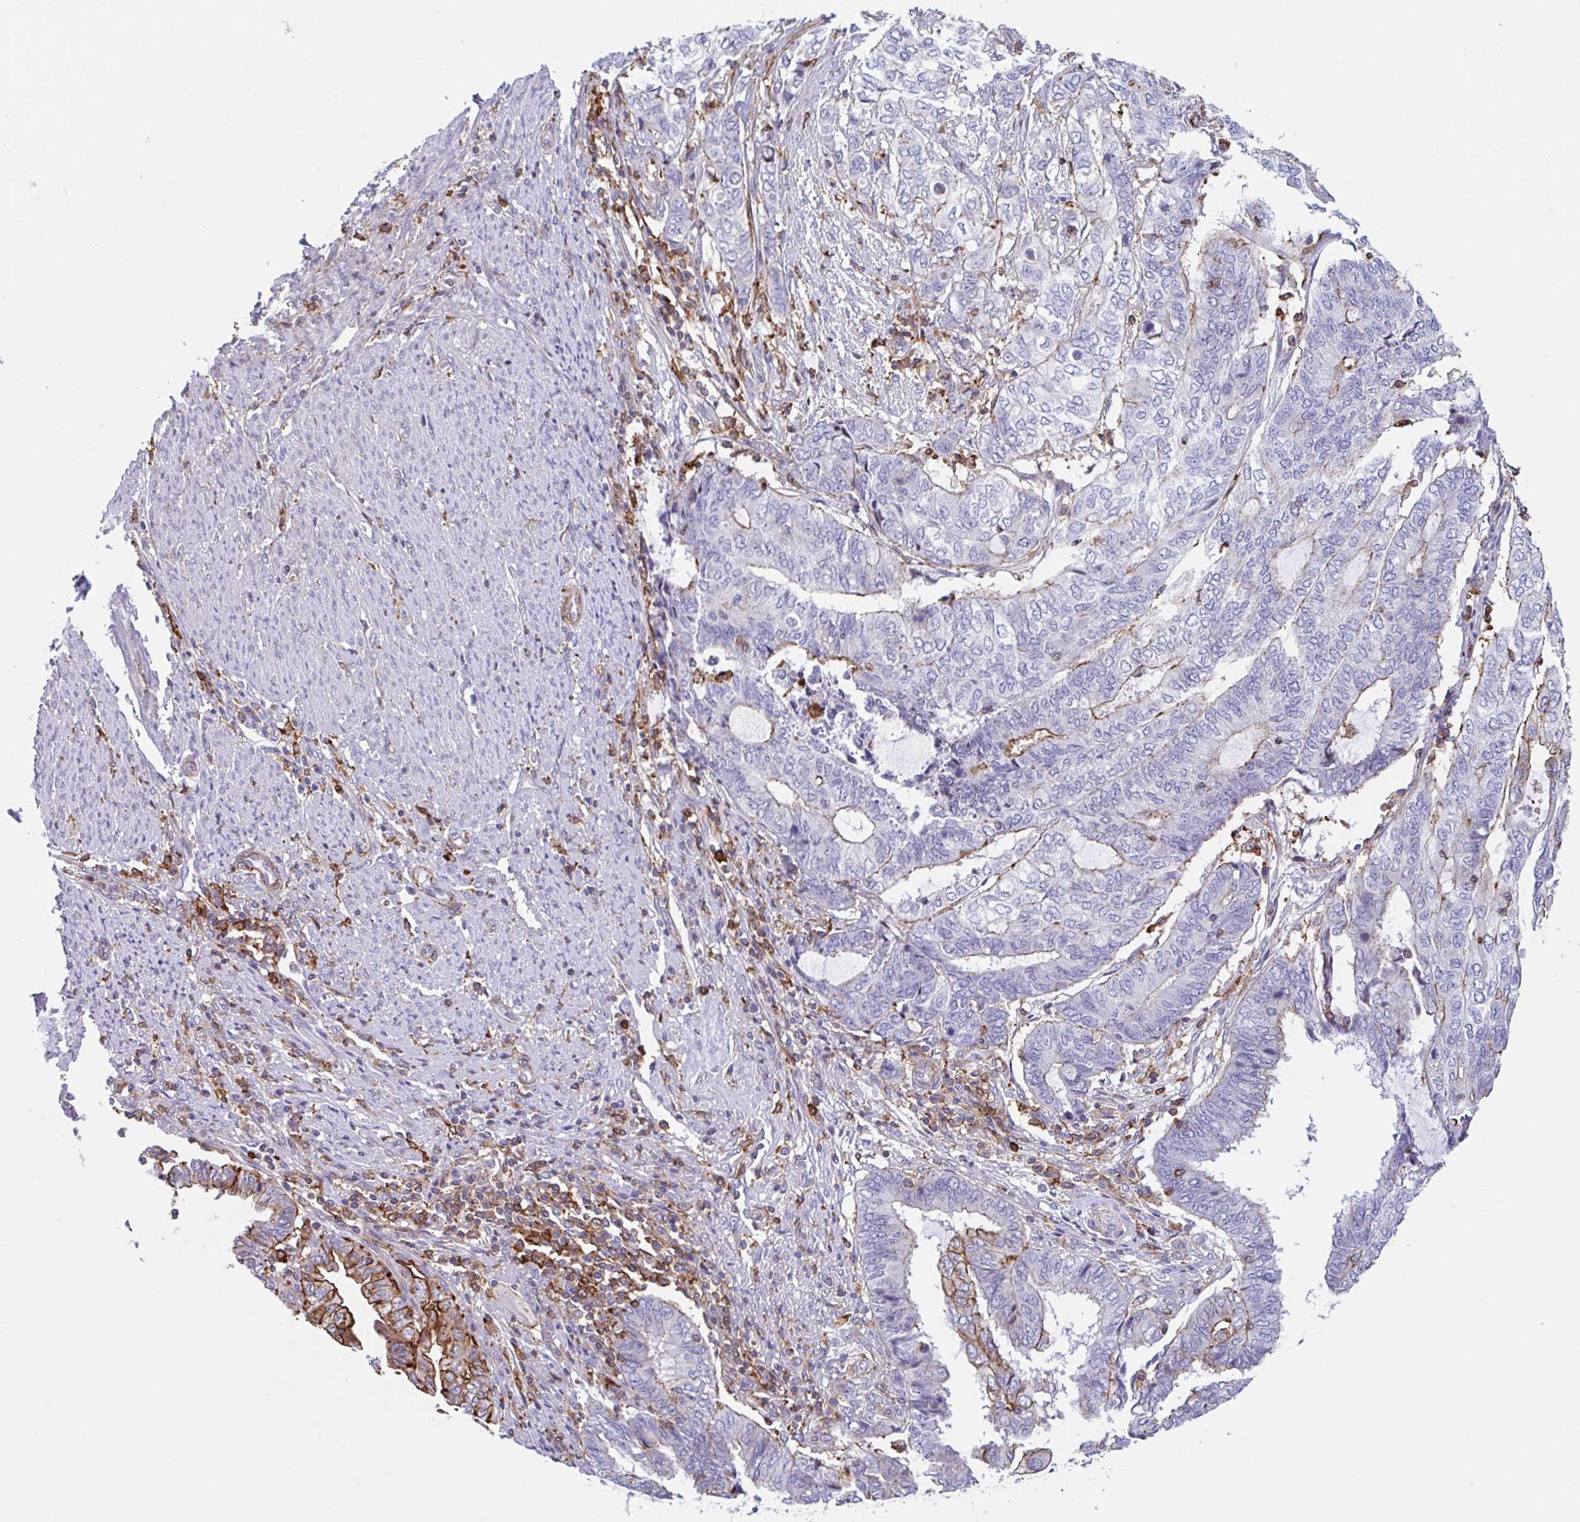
{"staining": {"intensity": "moderate", "quantity": "<25%", "location": "cytoplasmic/membranous"}, "tissue": "endometrial cancer", "cell_type": "Tumor cells", "image_type": "cancer", "snomed": [{"axis": "morphology", "description": "Adenocarcinoma, NOS"}, {"axis": "topography", "description": "Uterus"}, {"axis": "topography", "description": "Endometrium"}], "caption": "Immunohistochemical staining of endometrial adenocarcinoma exhibits low levels of moderate cytoplasmic/membranous expression in about <25% of tumor cells.", "gene": "EFHD1", "patient": {"sex": "female", "age": 70}}